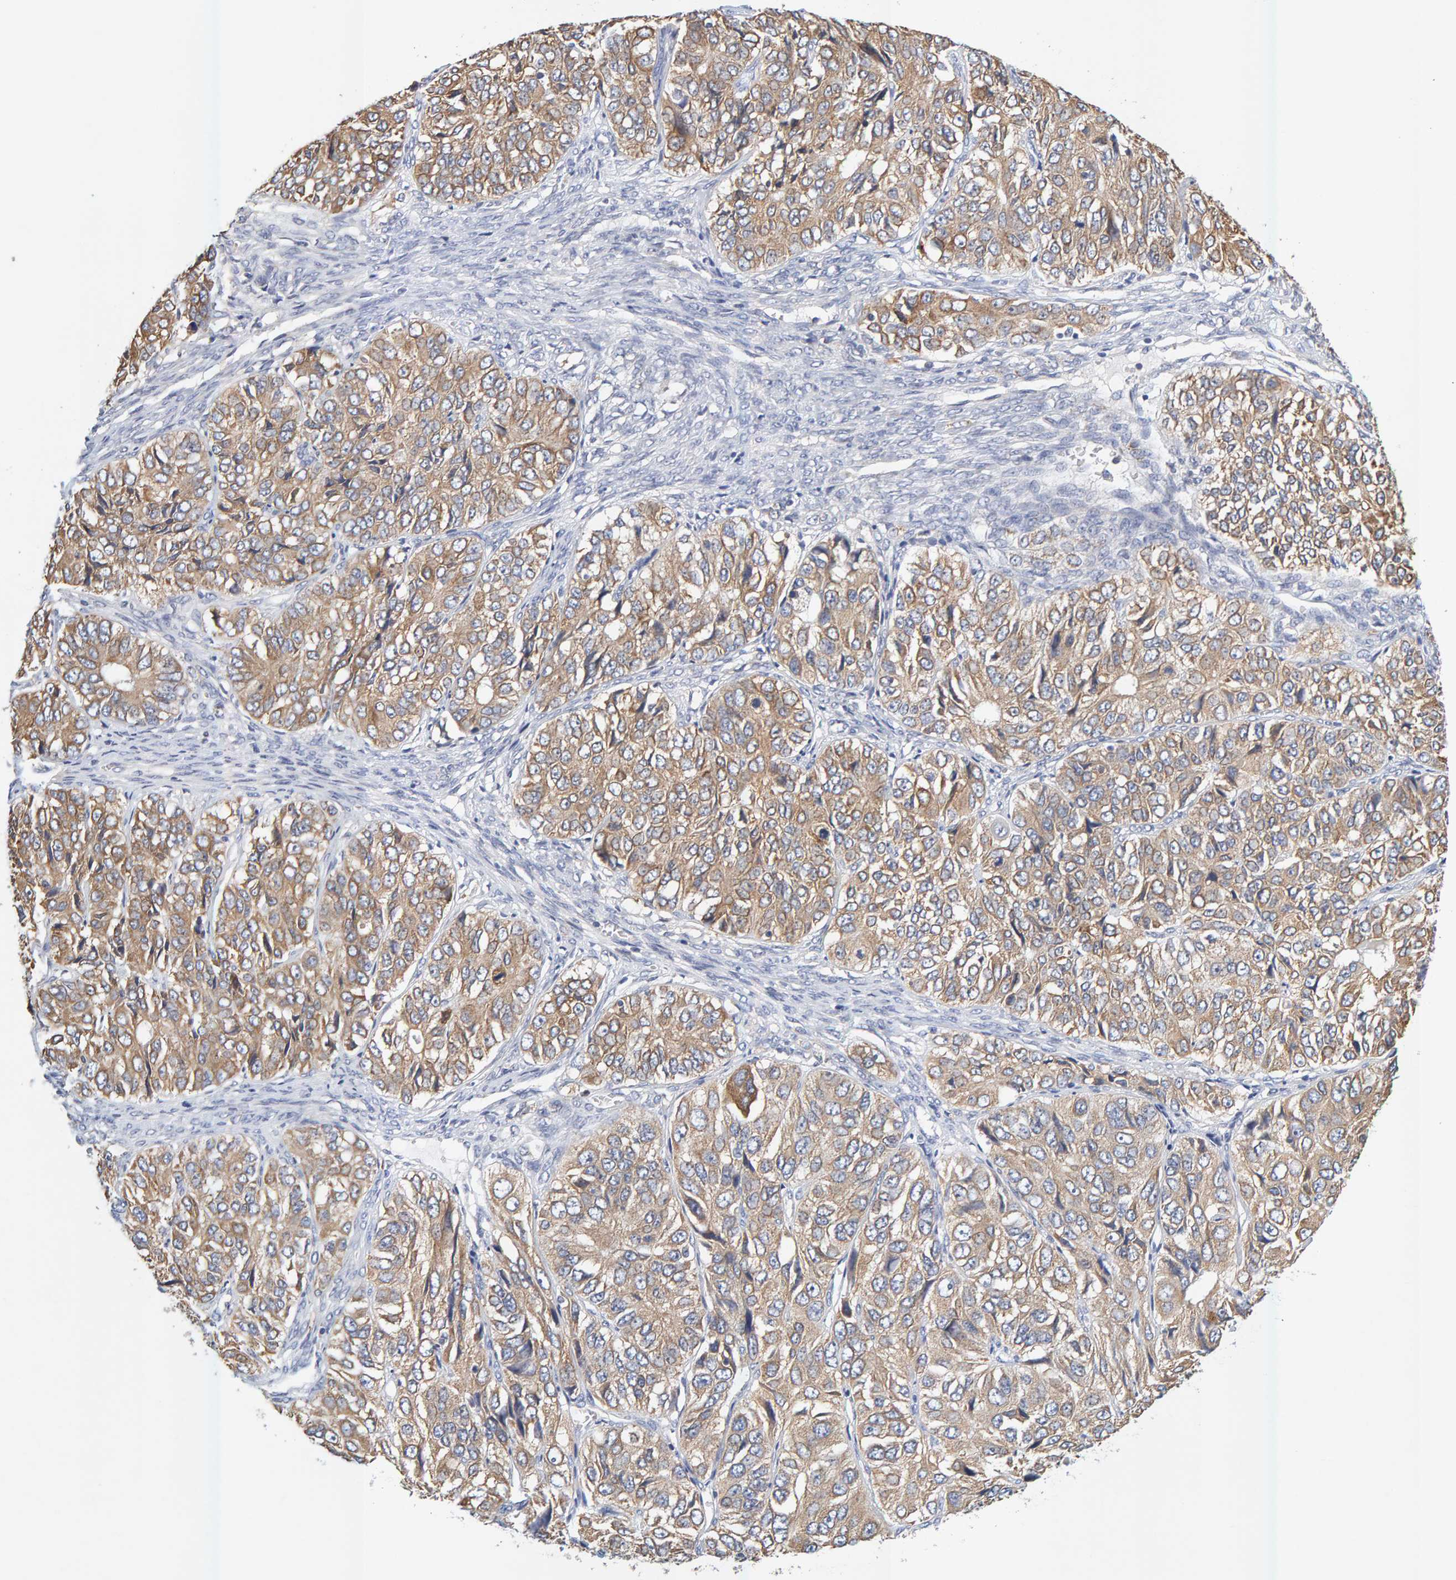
{"staining": {"intensity": "moderate", "quantity": ">75%", "location": "cytoplasmic/membranous"}, "tissue": "ovarian cancer", "cell_type": "Tumor cells", "image_type": "cancer", "snomed": [{"axis": "morphology", "description": "Carcinoma, endometroid"}, {"axis": "topography", "description": "Ovary"}], "caption": "Endometroid carcinoma (ovarian) tissue reveals moderate cytoplasmic/membranous staining in approximately >75% of tumor cells, visualized by immunohistochemistry. Immunohistochemistry (ihc) stains the protein of interest in brown and the nuclei are stained blue.", "gene": "SGPL1", "patient": {"sex": "female", "age": 51}}